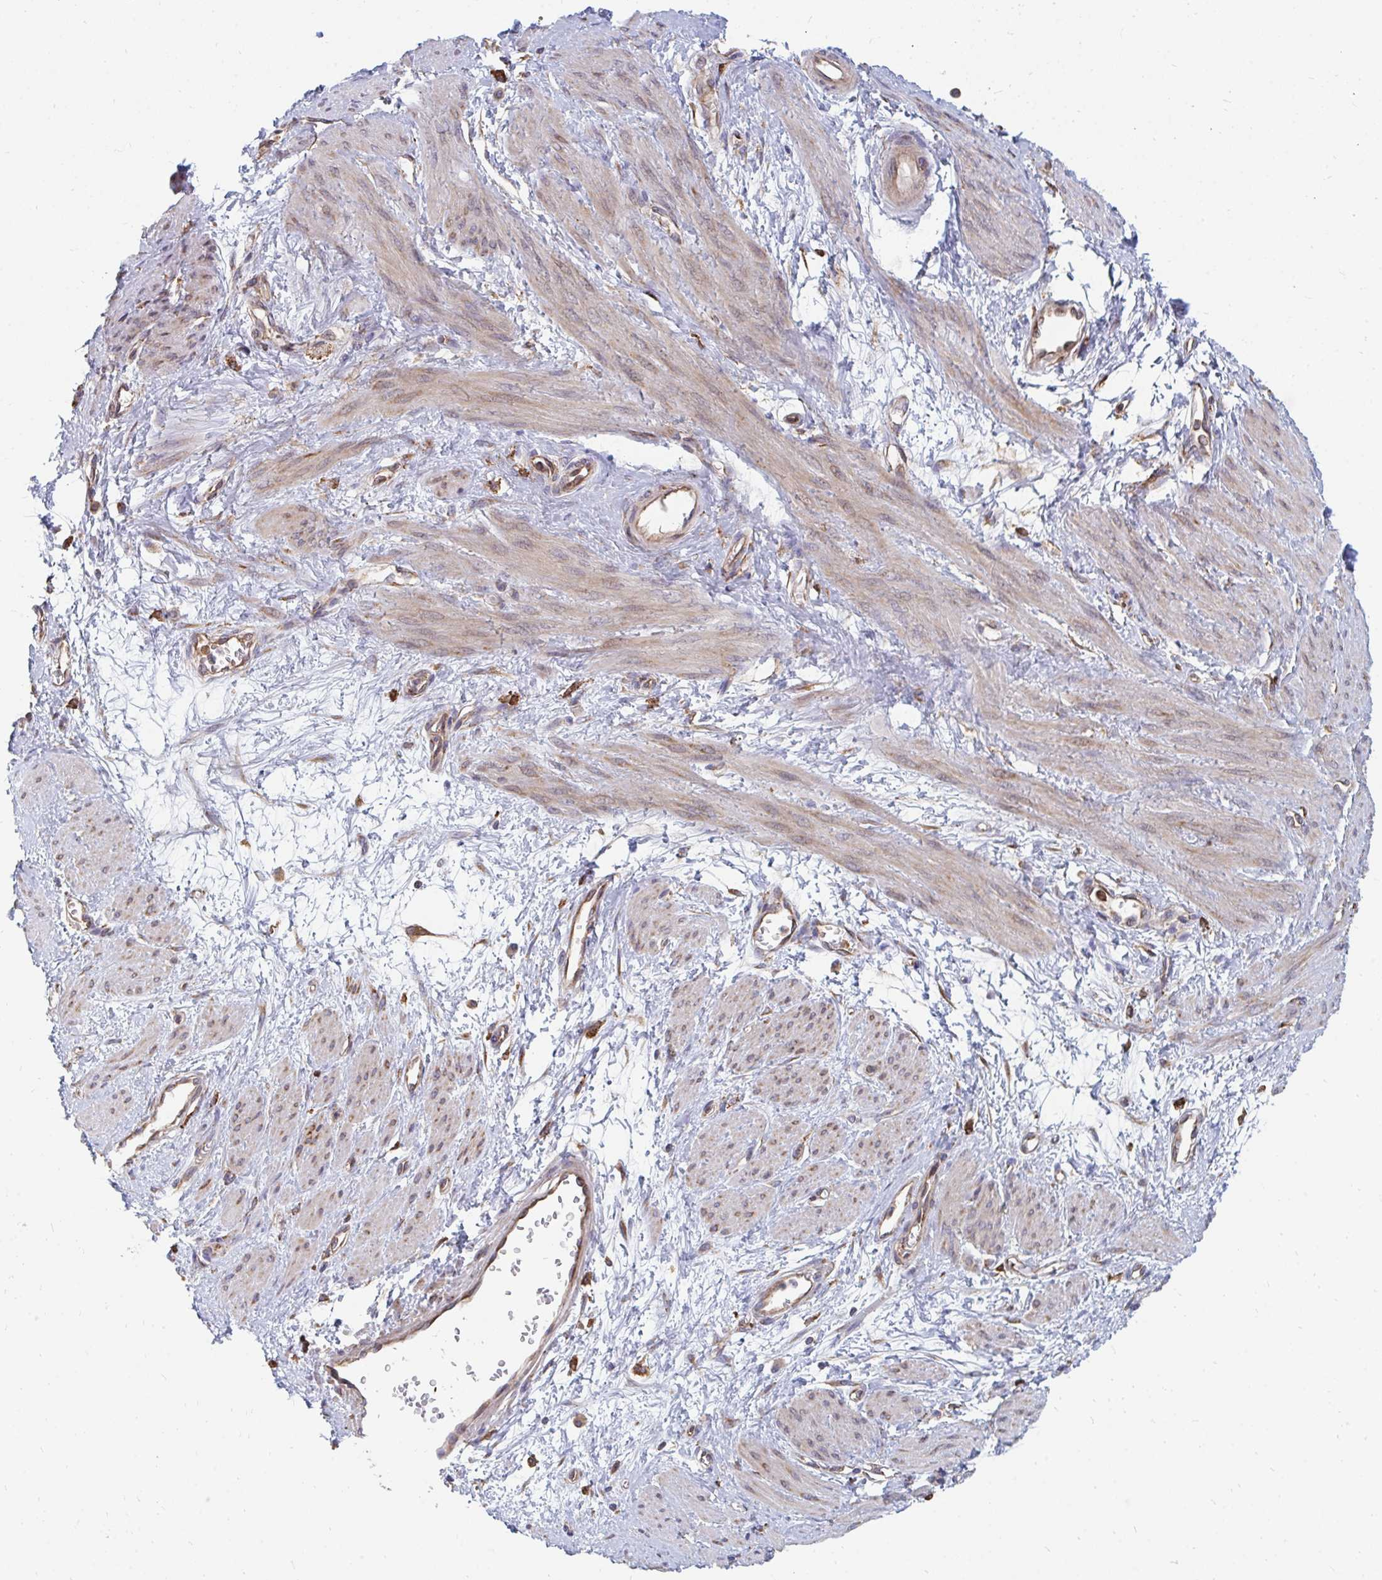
{"staining": {"intensity": "weak", "quantity": "25%-75%", "location": "cytoplasmic/membranous"}, "tissue": "smooth muscle", "cell_type": "Smooth muscle cells", "image_type": "normal", "snomed": [{"axis": "morphology", "description": "Normal tissue, NOS"}, {"axis": "topography", "description": "Smooth muscle"}, {"axis": "topography", "description": "Uterus"}], "caption": "This histopathology image exhibits benign smooth muscle stained with immunohistochemistry to label a protein in brown. The cytoplasmic/membranous of smooth muscle cells show weak positivity for the protein. Nuclei are counter-stained blue.", "gene": "PPP1R13L", "patient": {"sex": "female", "age": 39}}